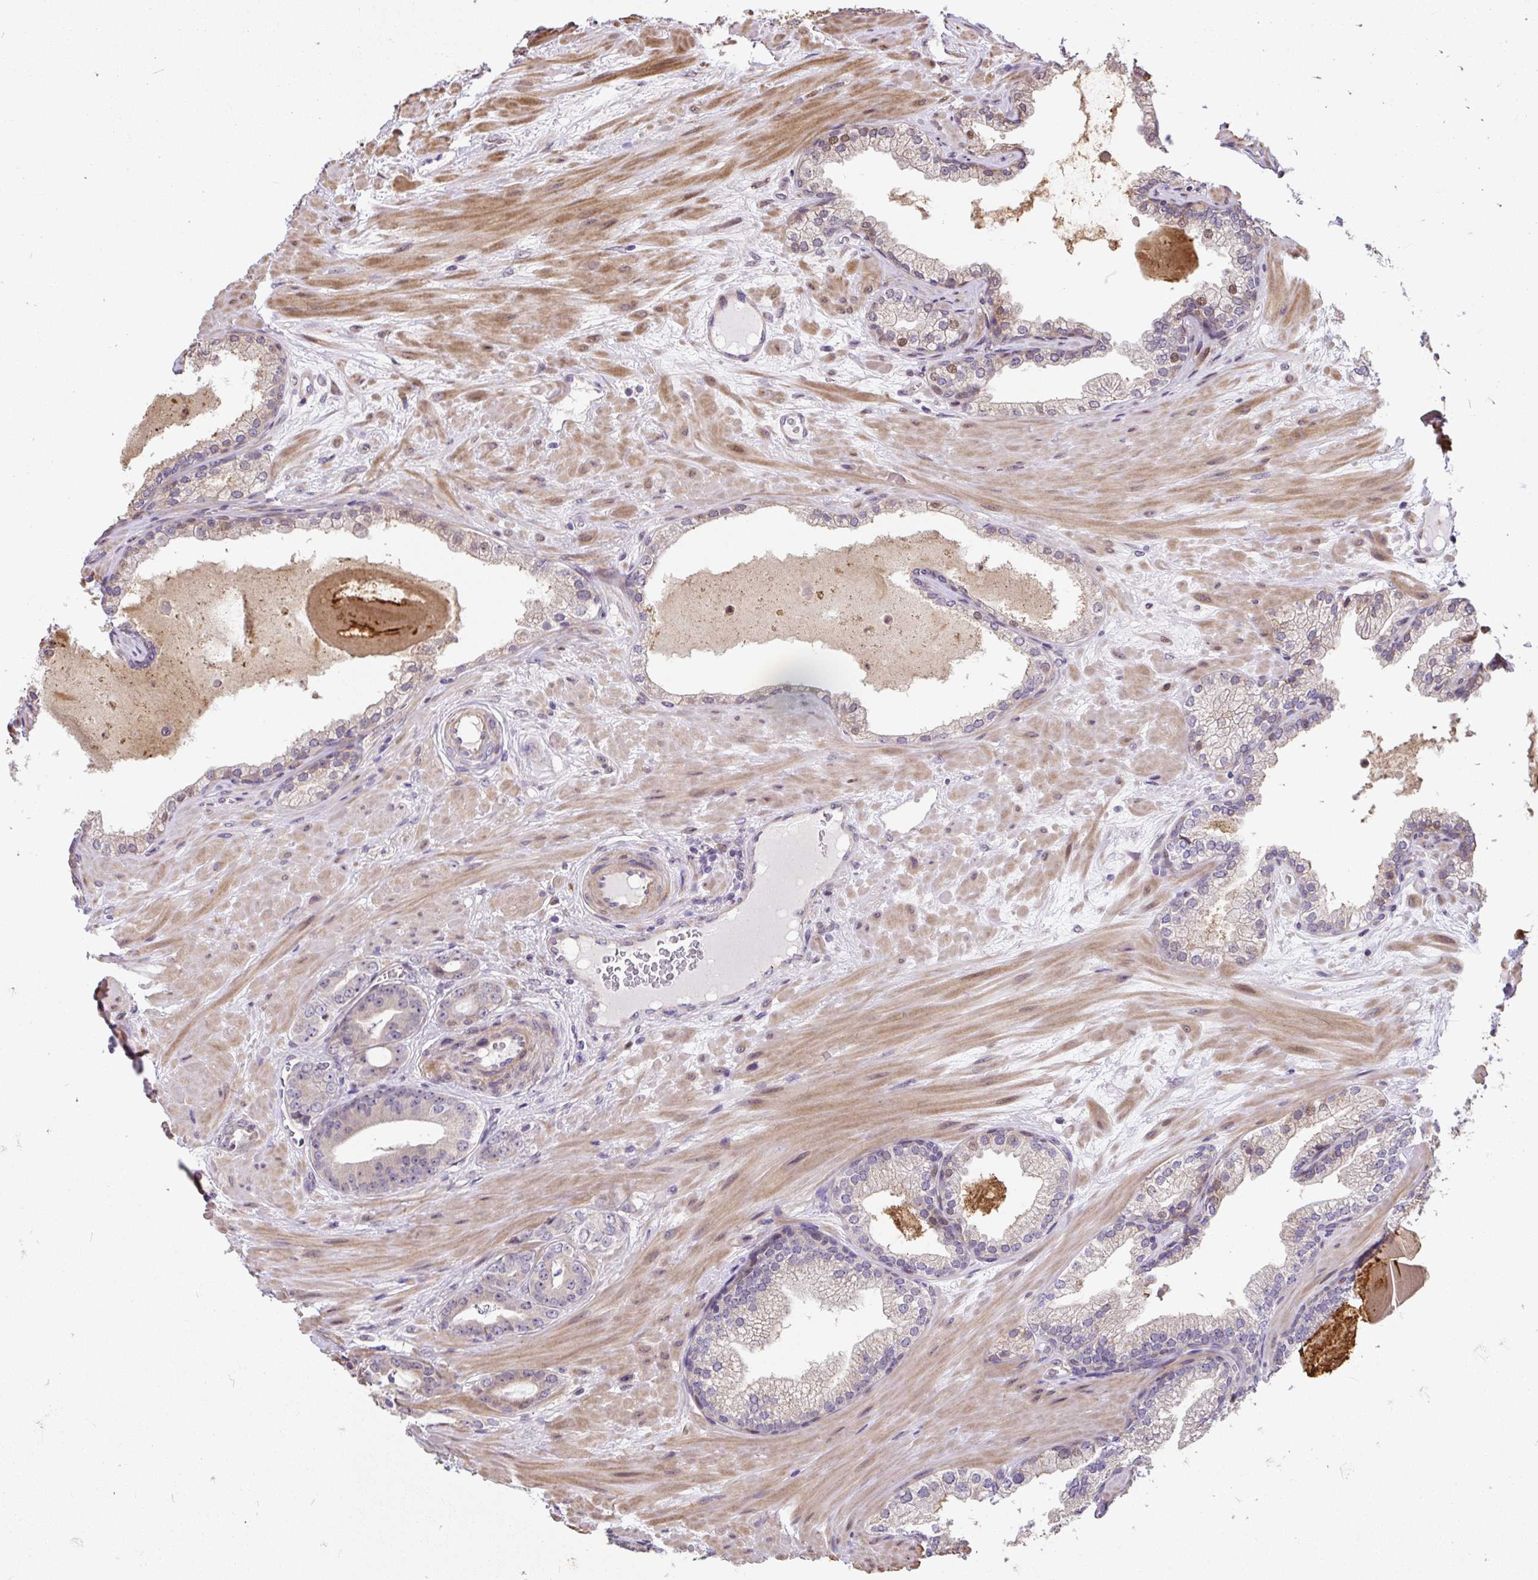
{"staining": {"intensity": "negative", "quantity": "none", "location": "none"}, "tissue": "prostate cancer", "cell_type": "Tumor cells", "image_type": "cancer", "snomed": [{"axis": "morphology", "description": "Adenocarcinoma, Low grade"}, {"axis": "topography", "description": "Prostate"}], "caption": "High power microscopy micrograph of an immunohistochemistry photomicrograph of prostate cancer (low-grade adenocarcinoma), revealing no significant expression in tumor cells.", "gene": "PUS7L", "patient": {"sex": "male", "age": 61}}